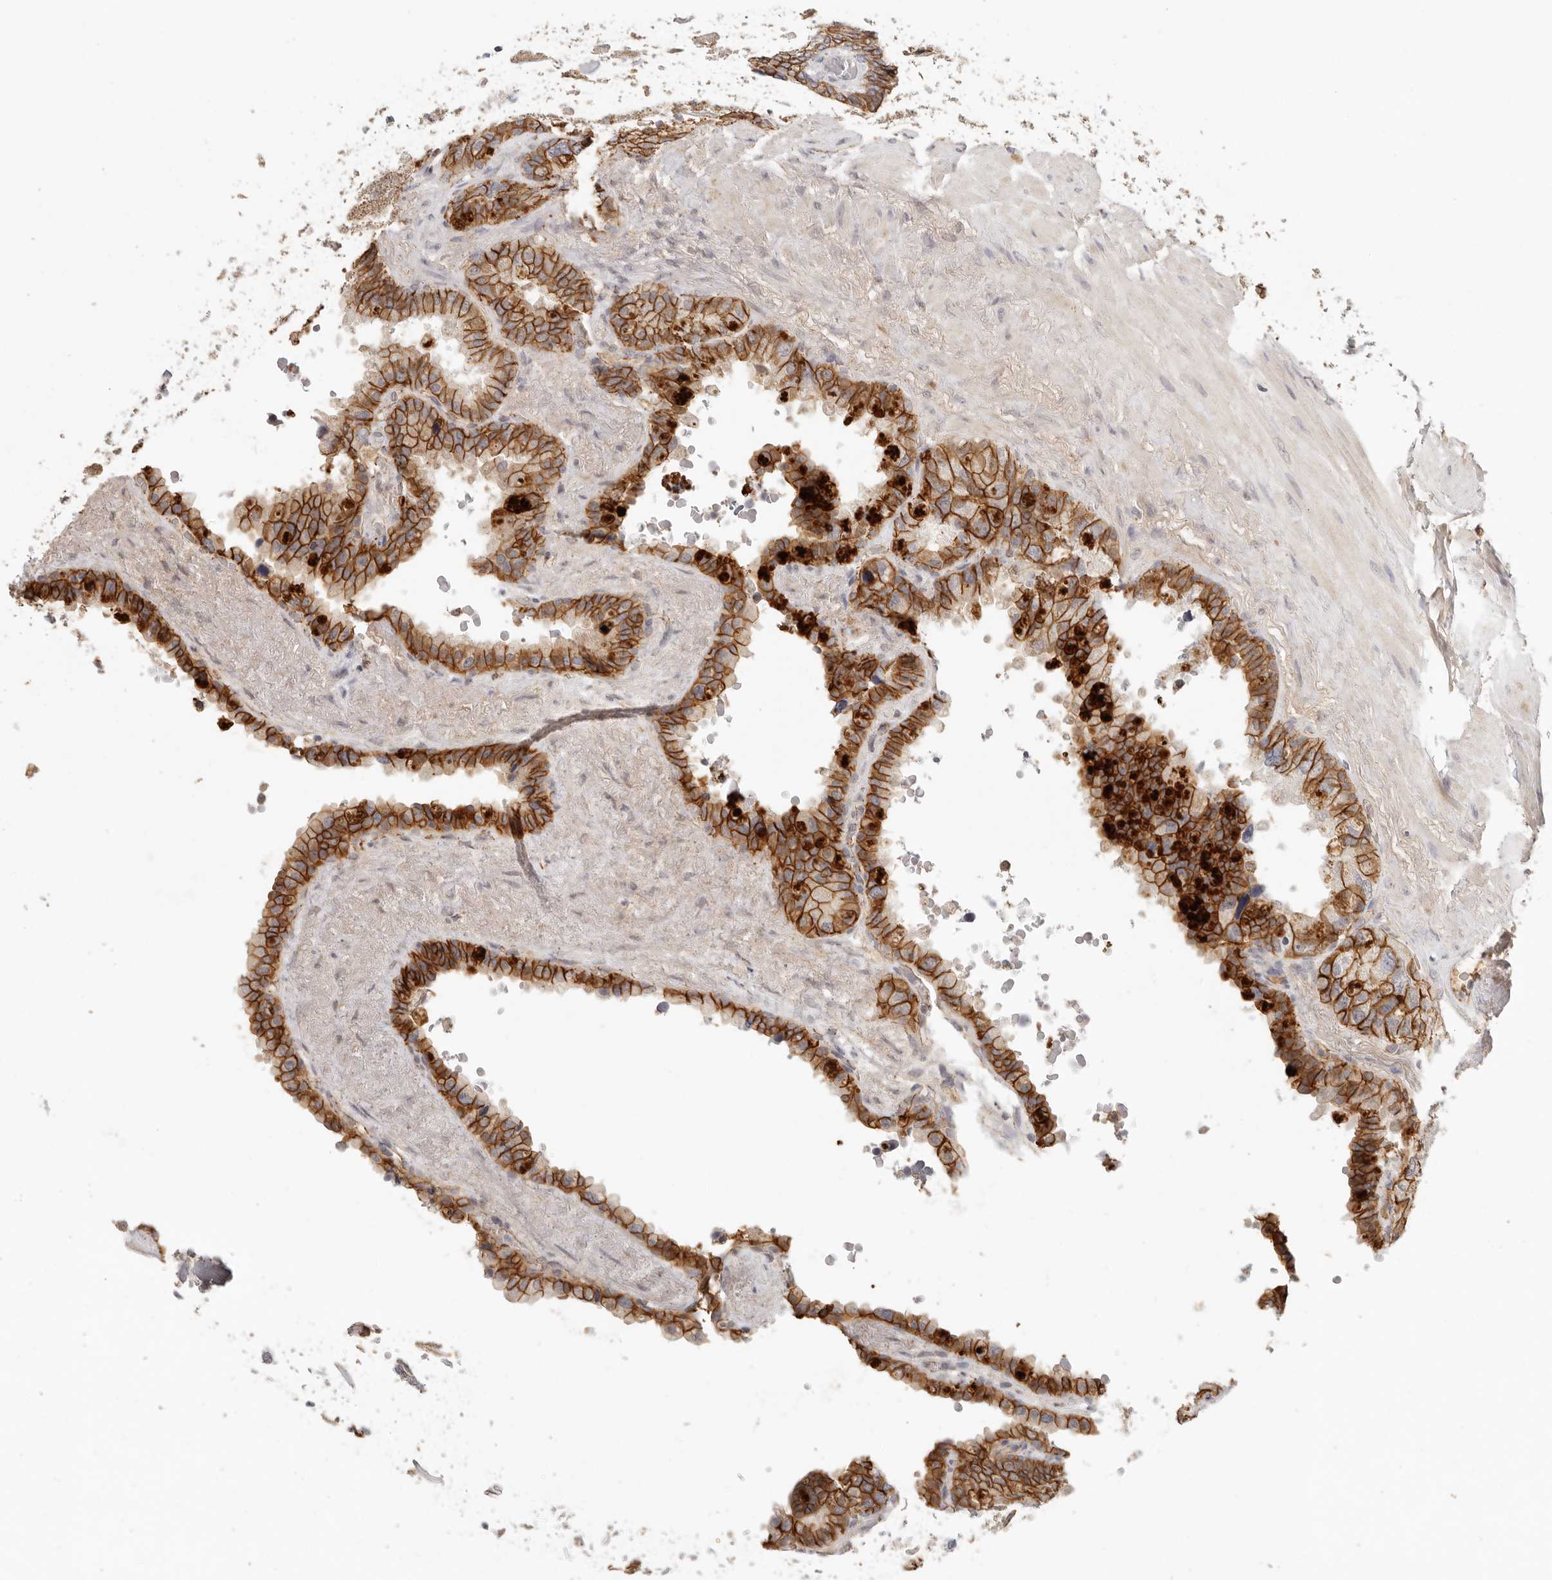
{"staining": {"intensity": "strong", "quantity": ">75%", "location": "cytoplasmic/membranous"}, "tissue": "seminal vesicle", "cell_type": "Glandular cells", "image_type": "normal", "snomed": [{"axis": "morphology", "description": "Normal tissue, NOS"}, {"axis": "topography", "description": "Seminal veicle"}], "caption": "Protein positivity by immunohistochemistry (IHC) shows strong cytoplasmic/membranous staining in approximately >75% of glandular cells in benign seminal vesicle. The staining is performed using DAB (3,3'-diaminobenzidine) brown chromogen to label protein expression. The nuclei are counter-stained blue using hematoxylin.", "gene": "ANXA9", "patient": {"sex": "male", "age": 80}}